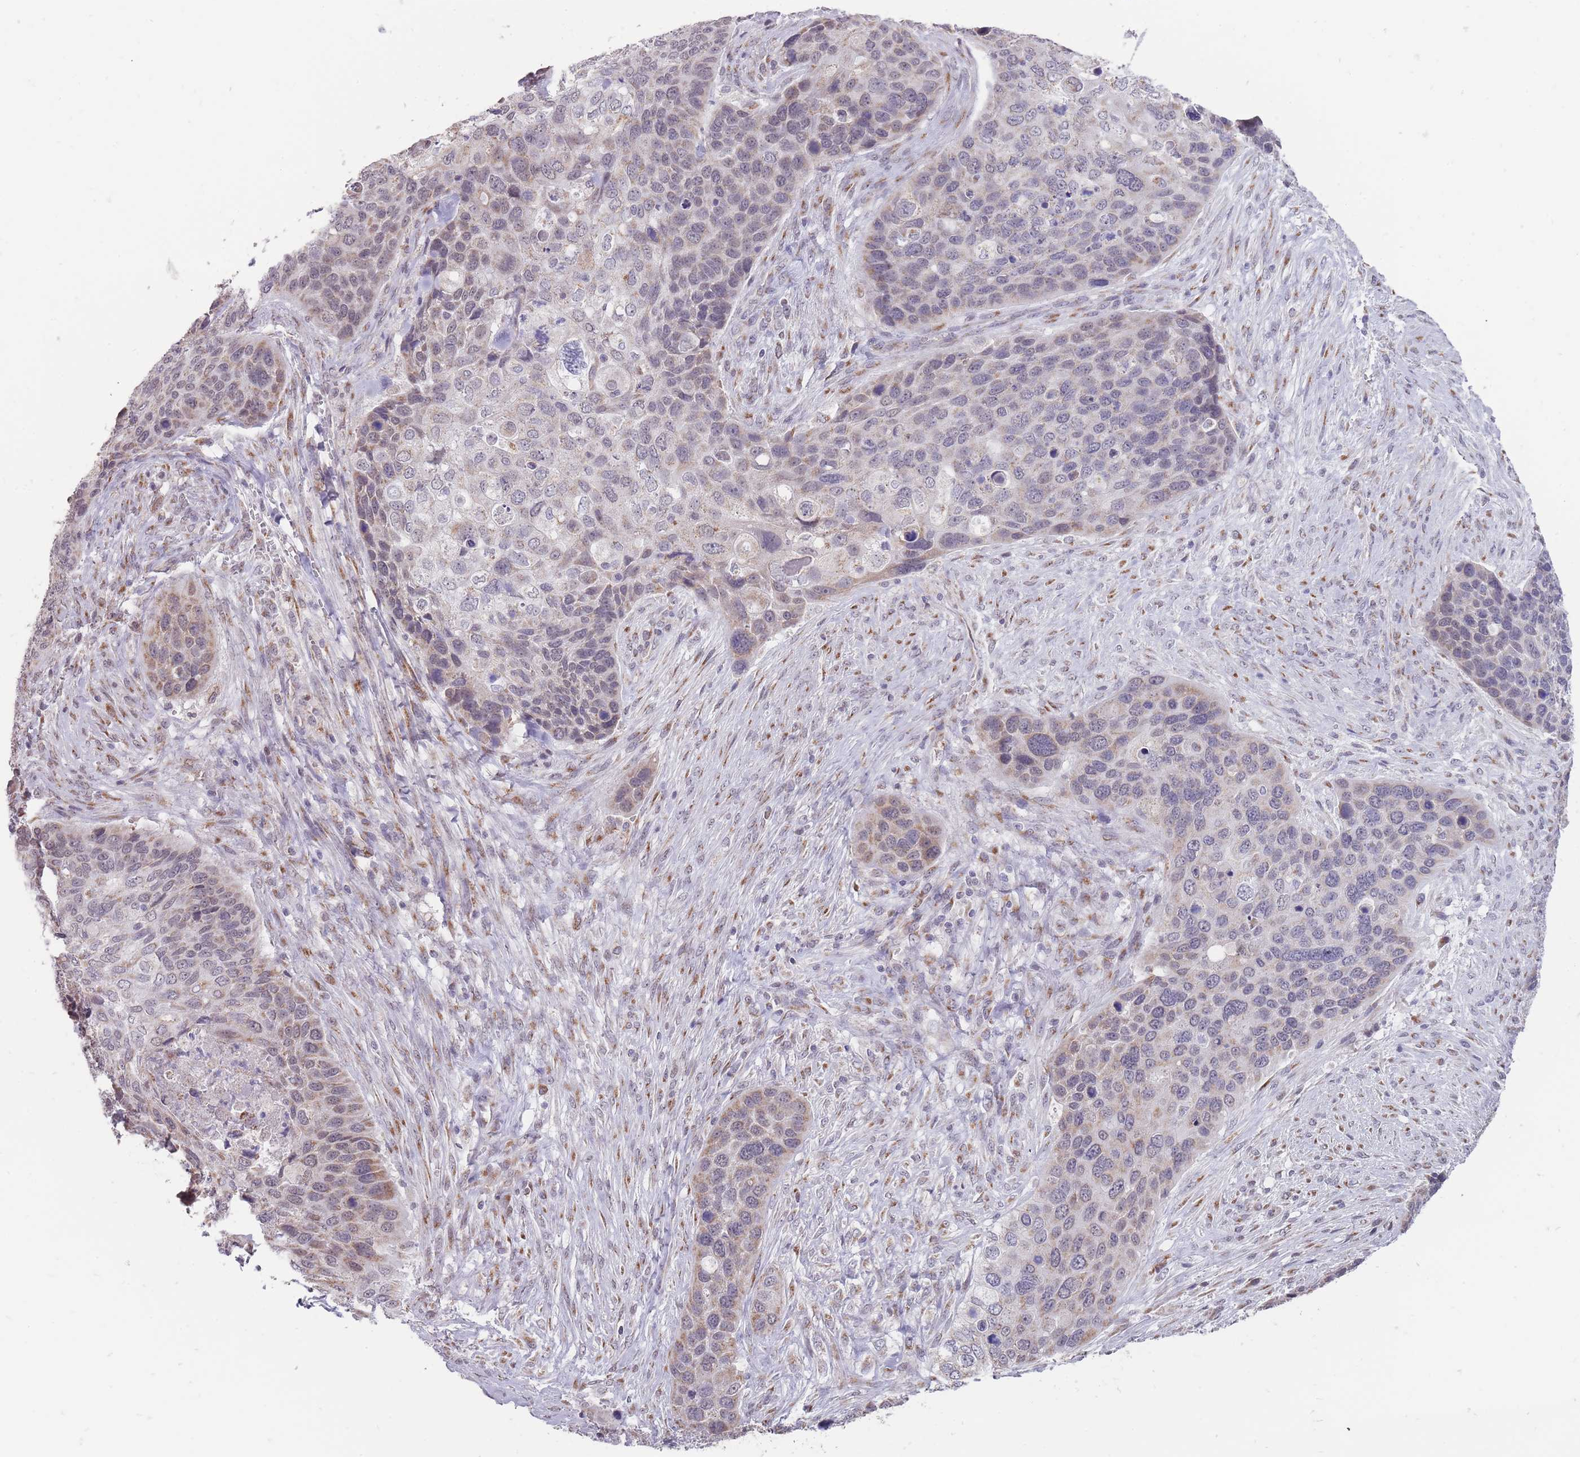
{"staining": {"intensity": "weak", "quantity": "<25%", "location": "cytoplasmic/membranous"}, "tissue": "skin cancer", "cell_type": "Tumor cells", "image_type": "cancer", "snomed": [{"axis": "morphology", "description": "Basal cell carcinoma"}, {"axis": "topography", "description": "Skin"}], "caption": "High magnification brightfield microscopy of basal cell carcinoma (skin) stained with DAB (3,3'-diaminobenzidine) (brown) and counterstained with hematoxylin (blue): tumor cells show no significant staining.", "gene": "NELL1", "patient": {"sex": "female", "age": 74}}